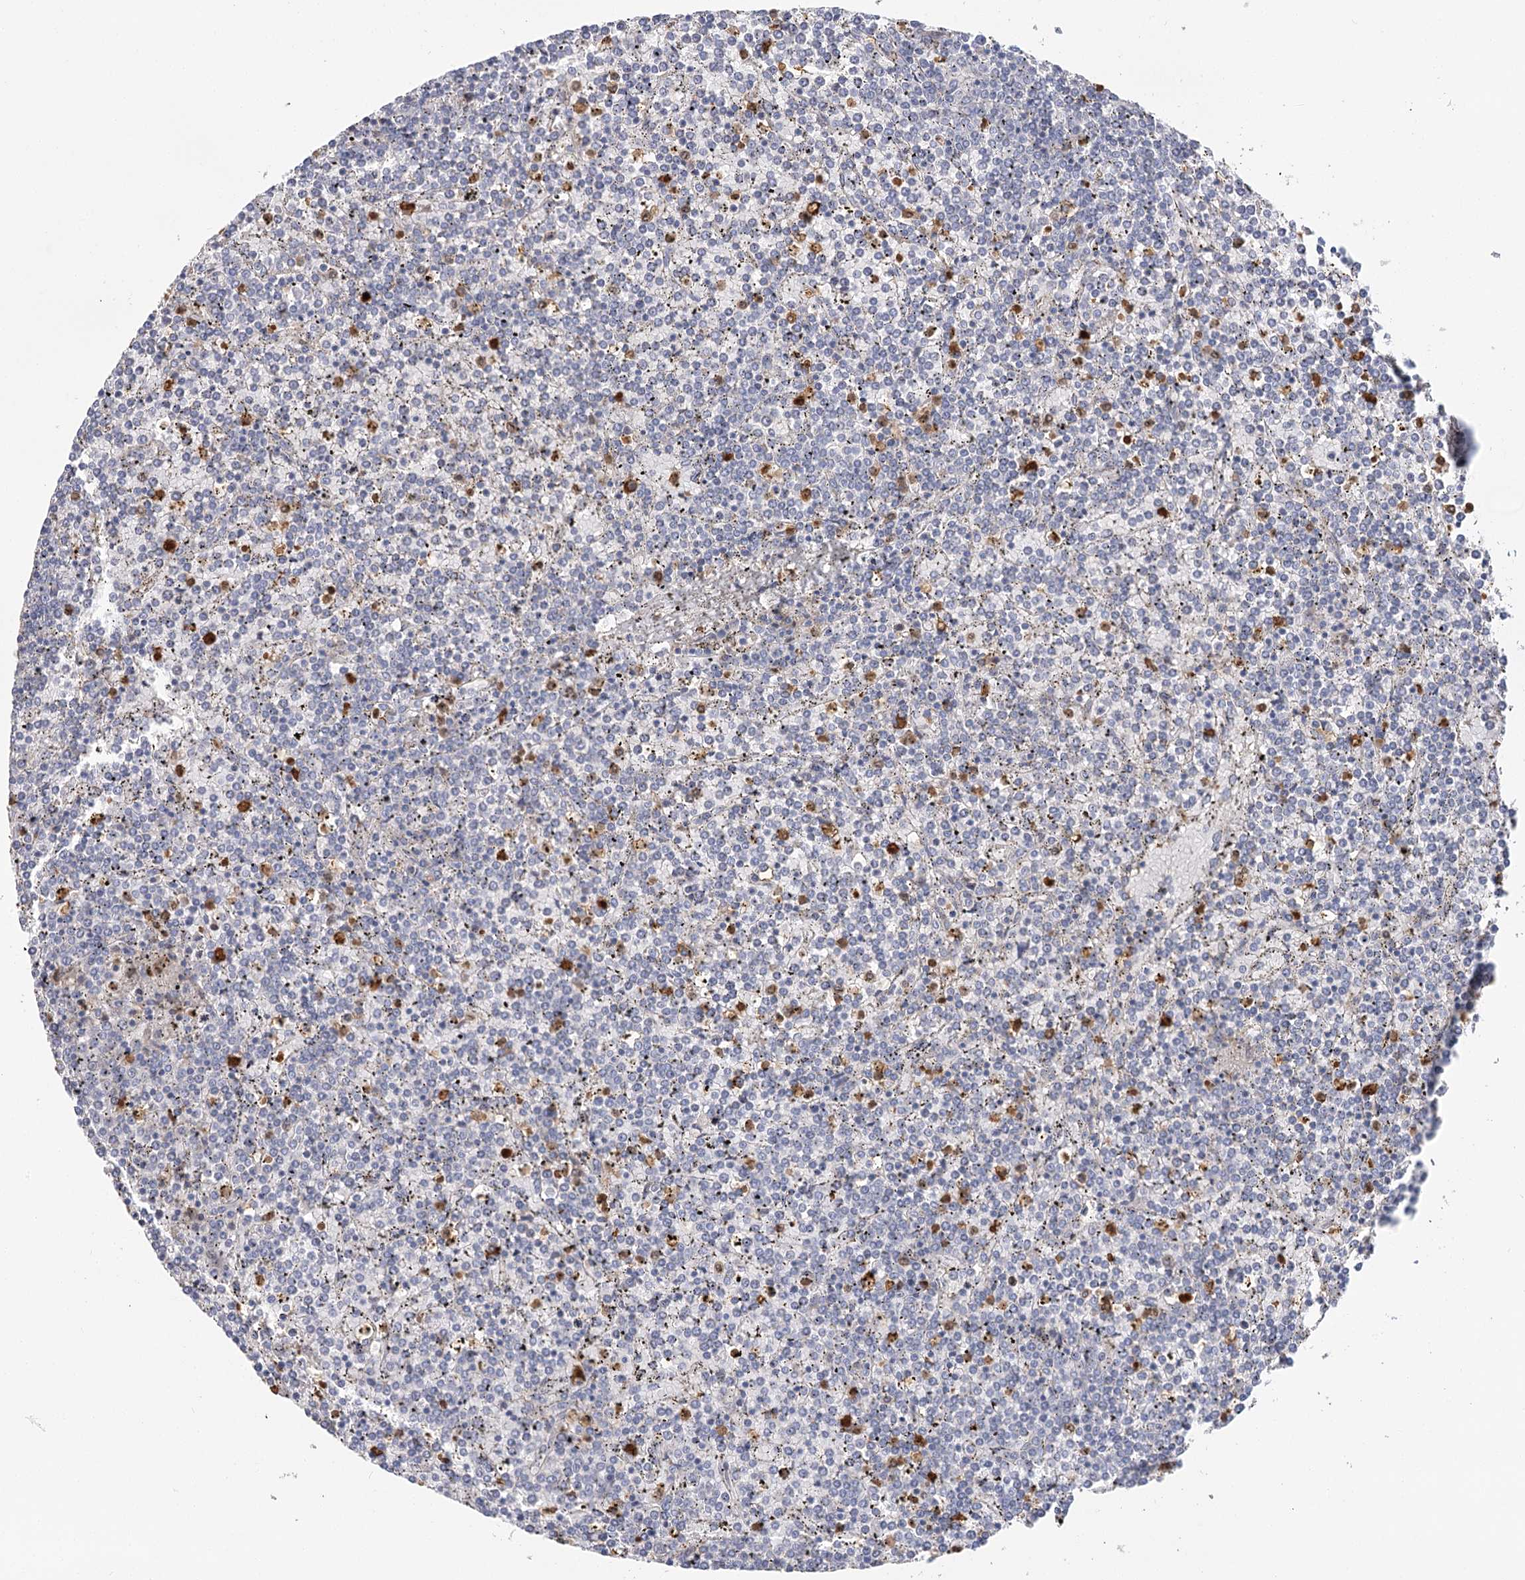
{"staining": {"intensity": "negative", "quantity": "none", "location": "none"}, "tissue": "lymphoma", "cell_type": "Tumor cells", "image_type": "cancer", "snomed": [{"axis": "morphology", "description": "Malignant lymphoma, non-Hodgkin's type, Low grade"}, {"axis": "topography", "description": "Spleen"}], "caption": "A photomicrograph of lymphoma stained for a protein shows no brown staining in tumor cells.", "gene": "EPB41L5", "patient": {"sex": "female", "age": 19}}